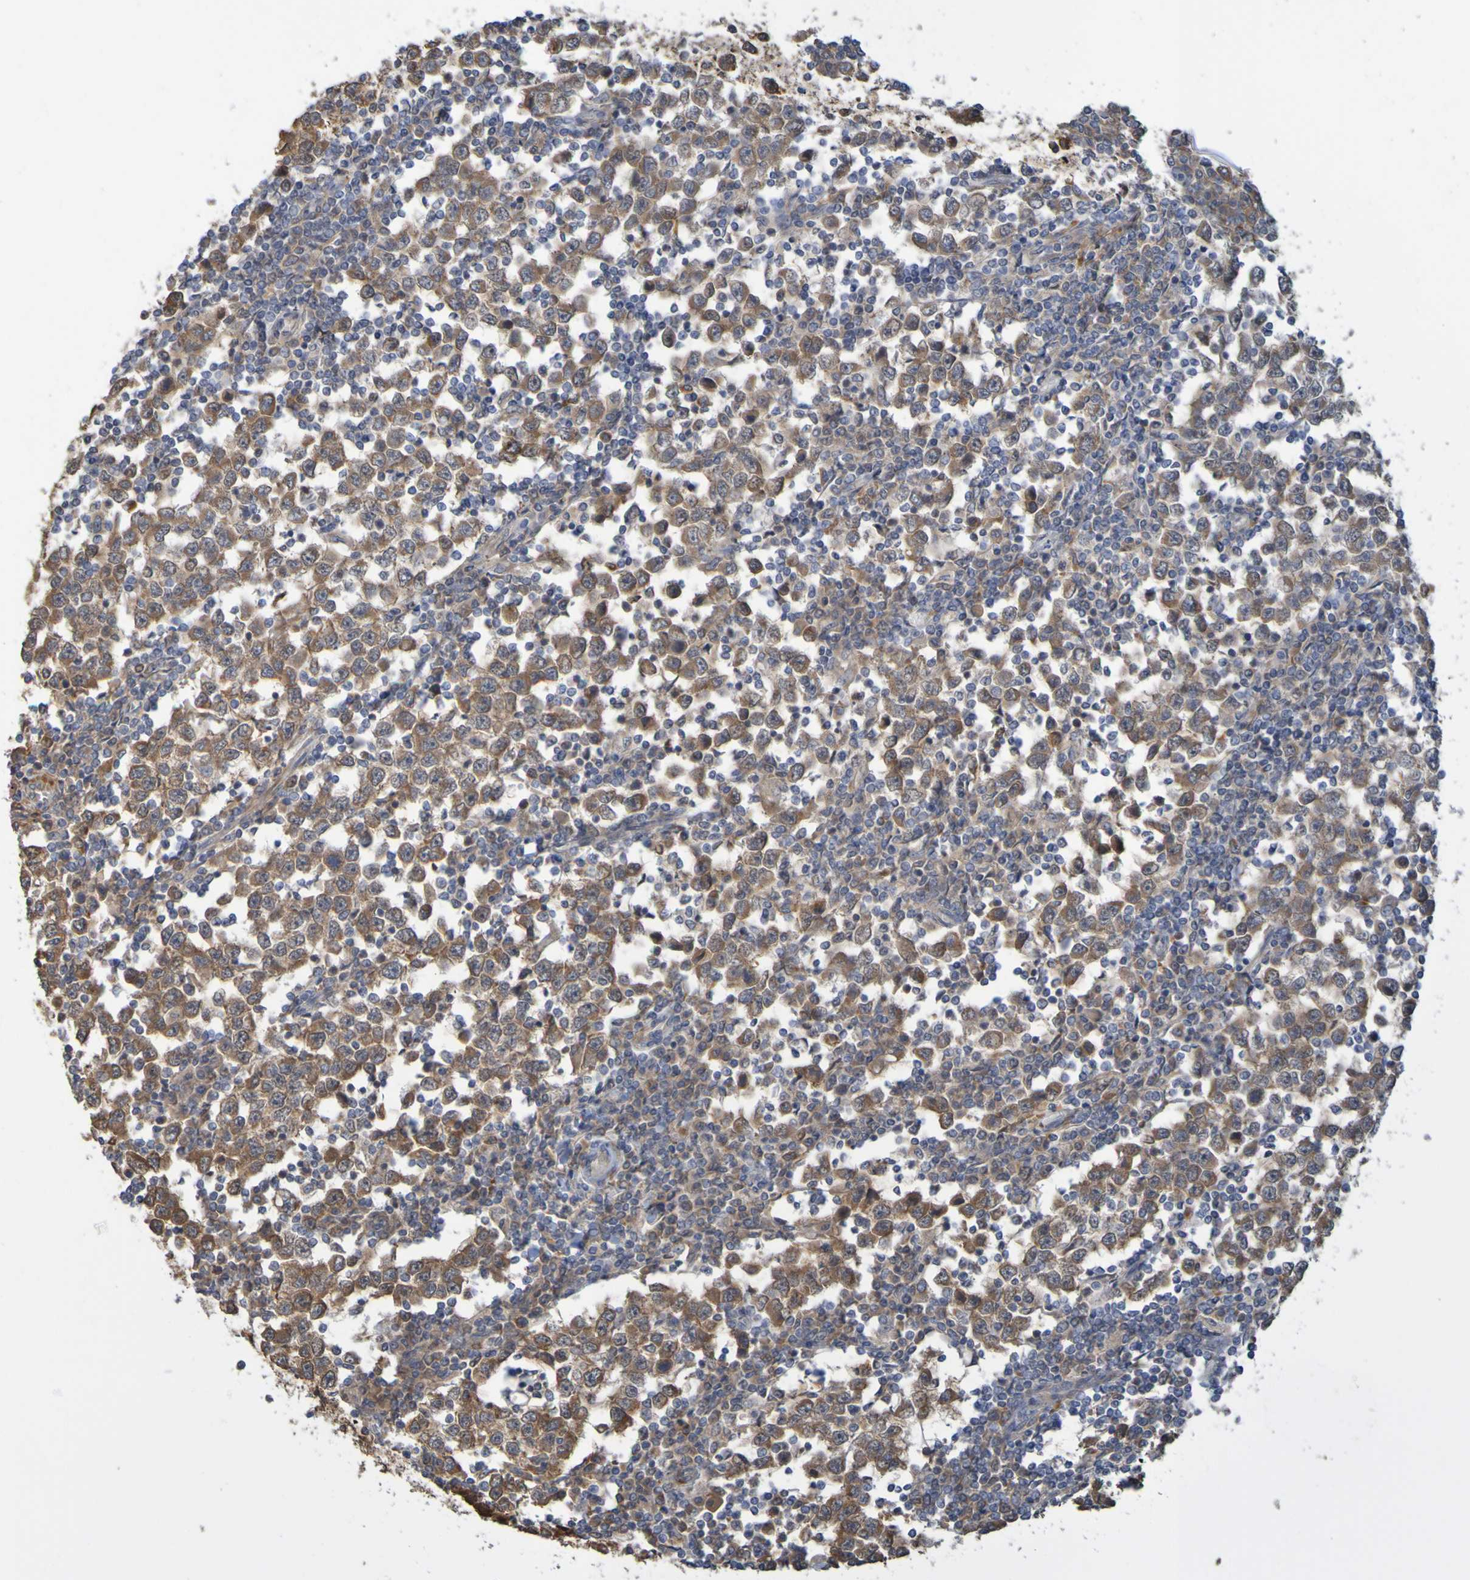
{"staining": {"intensity": "moderate", "quantity": ">75%", "location": "cytoplasmic/membranous"}, "tissue": "testis cancer", "cell_type": "Tumor cells", "image_type": "cancer", "snomed": [{"axis": "morphology", "description": "Seminoma, NOS"}, {"axis": "topography", "description": "Testis"}], "caption": "This photomicrograph shows immunohistochemistry (IHC) staining of seminoma (testis), with medium moderate cytoplasmic/membranous staining in about >75% of tumor cells.", "gene": "NAV2", "patient": {"sex": "male", "age": 65}}